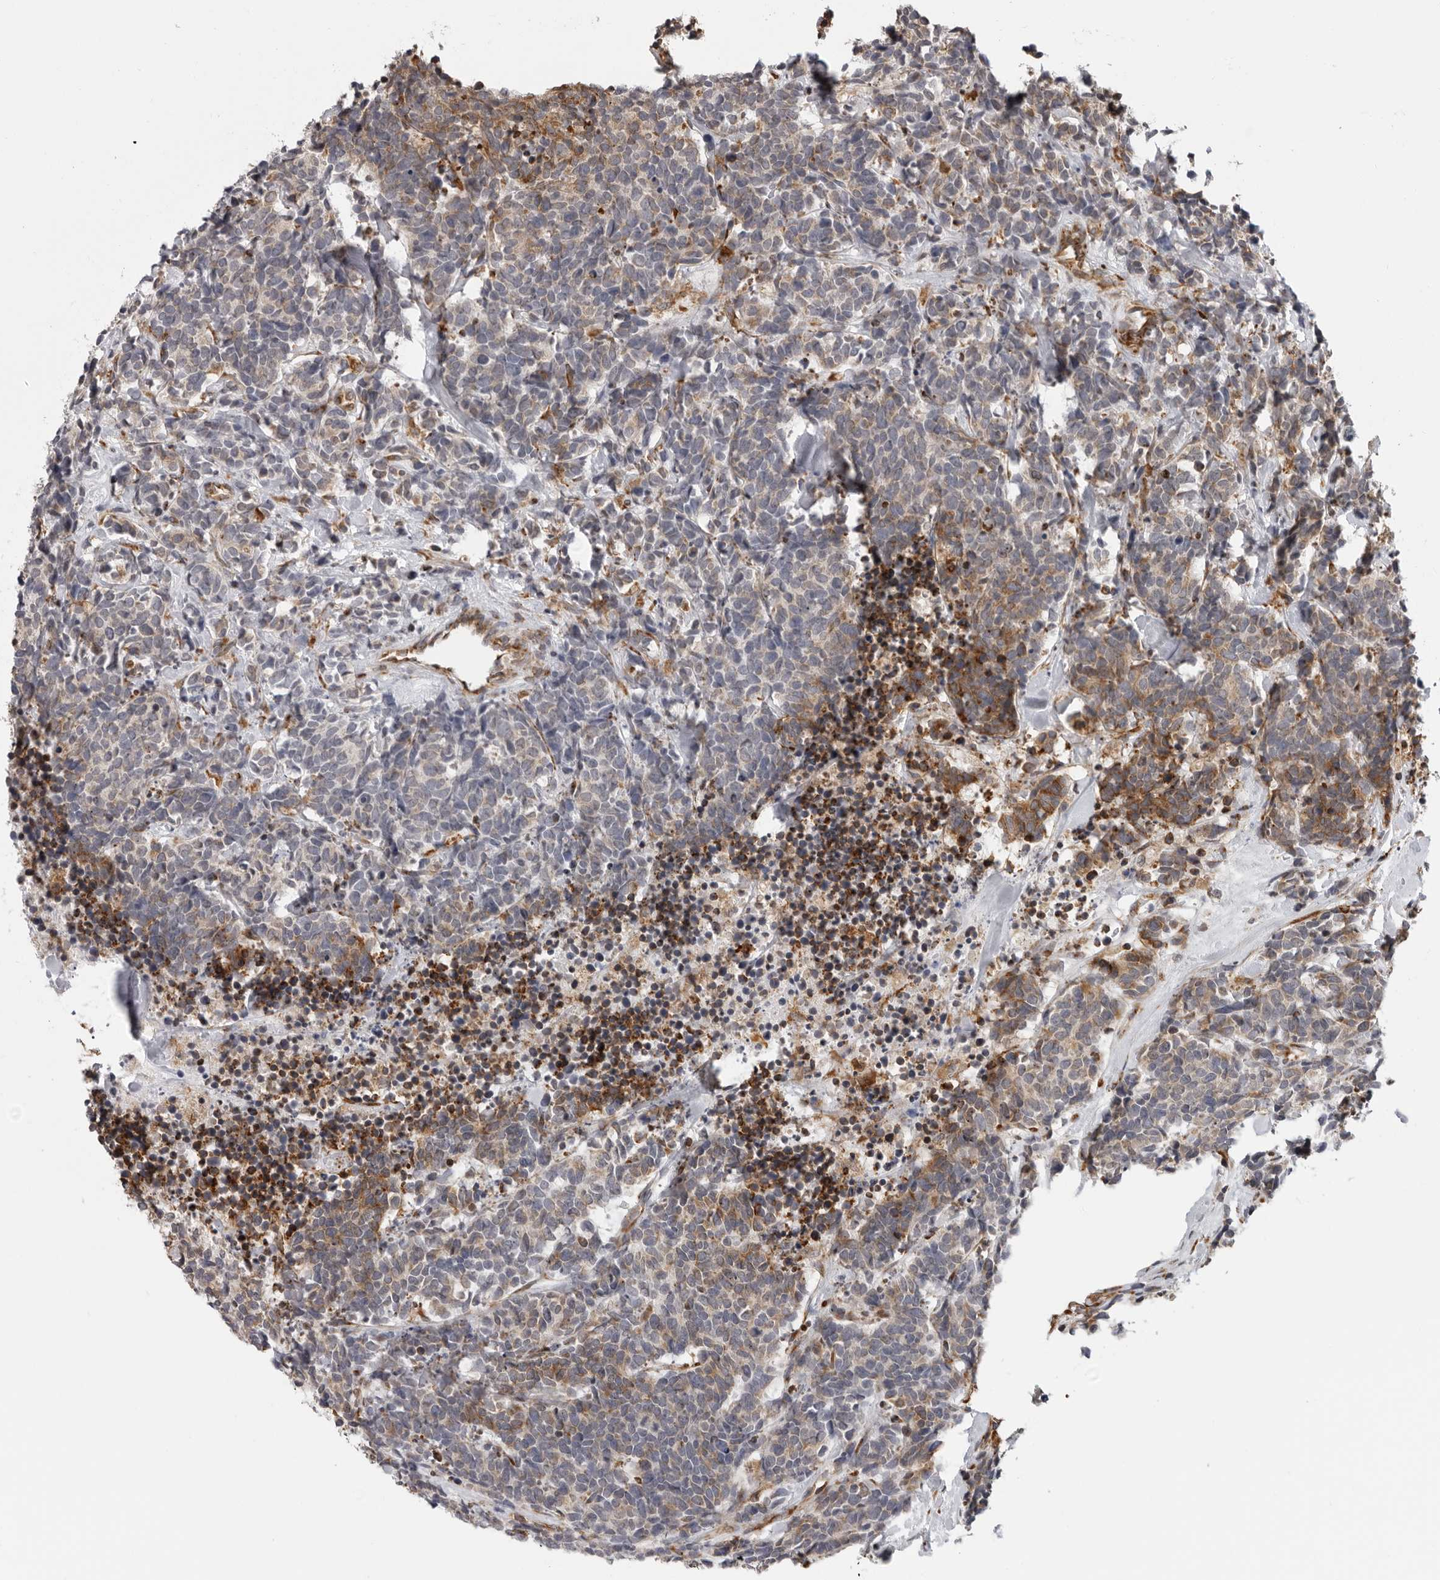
{"staining": {"intensity": "moderate", "quantity": "25%-75%", "location": "cytoplasmic/membranous"}, "tissue": "carcinoid", "cell_type": "Tumor cells", "image_type": "cancer", "snomed": [{"axis": "morphology", "description": "Carcinoma, NOS"}, {"axis": "morphology", "description": "Carcinoid, malignant, NOS"}, {"axis": "topography", "description": "Urinary bladder"}], "caption": "Approximately 25%-75% of tumor cells in human carcinoma demonstrate moderate cytoplasmic/membranous protein positivity as visualized by brown immunohistochemical staining.", "gene": "ALPK2", "patient": {"sex": "male", "age": 57}}